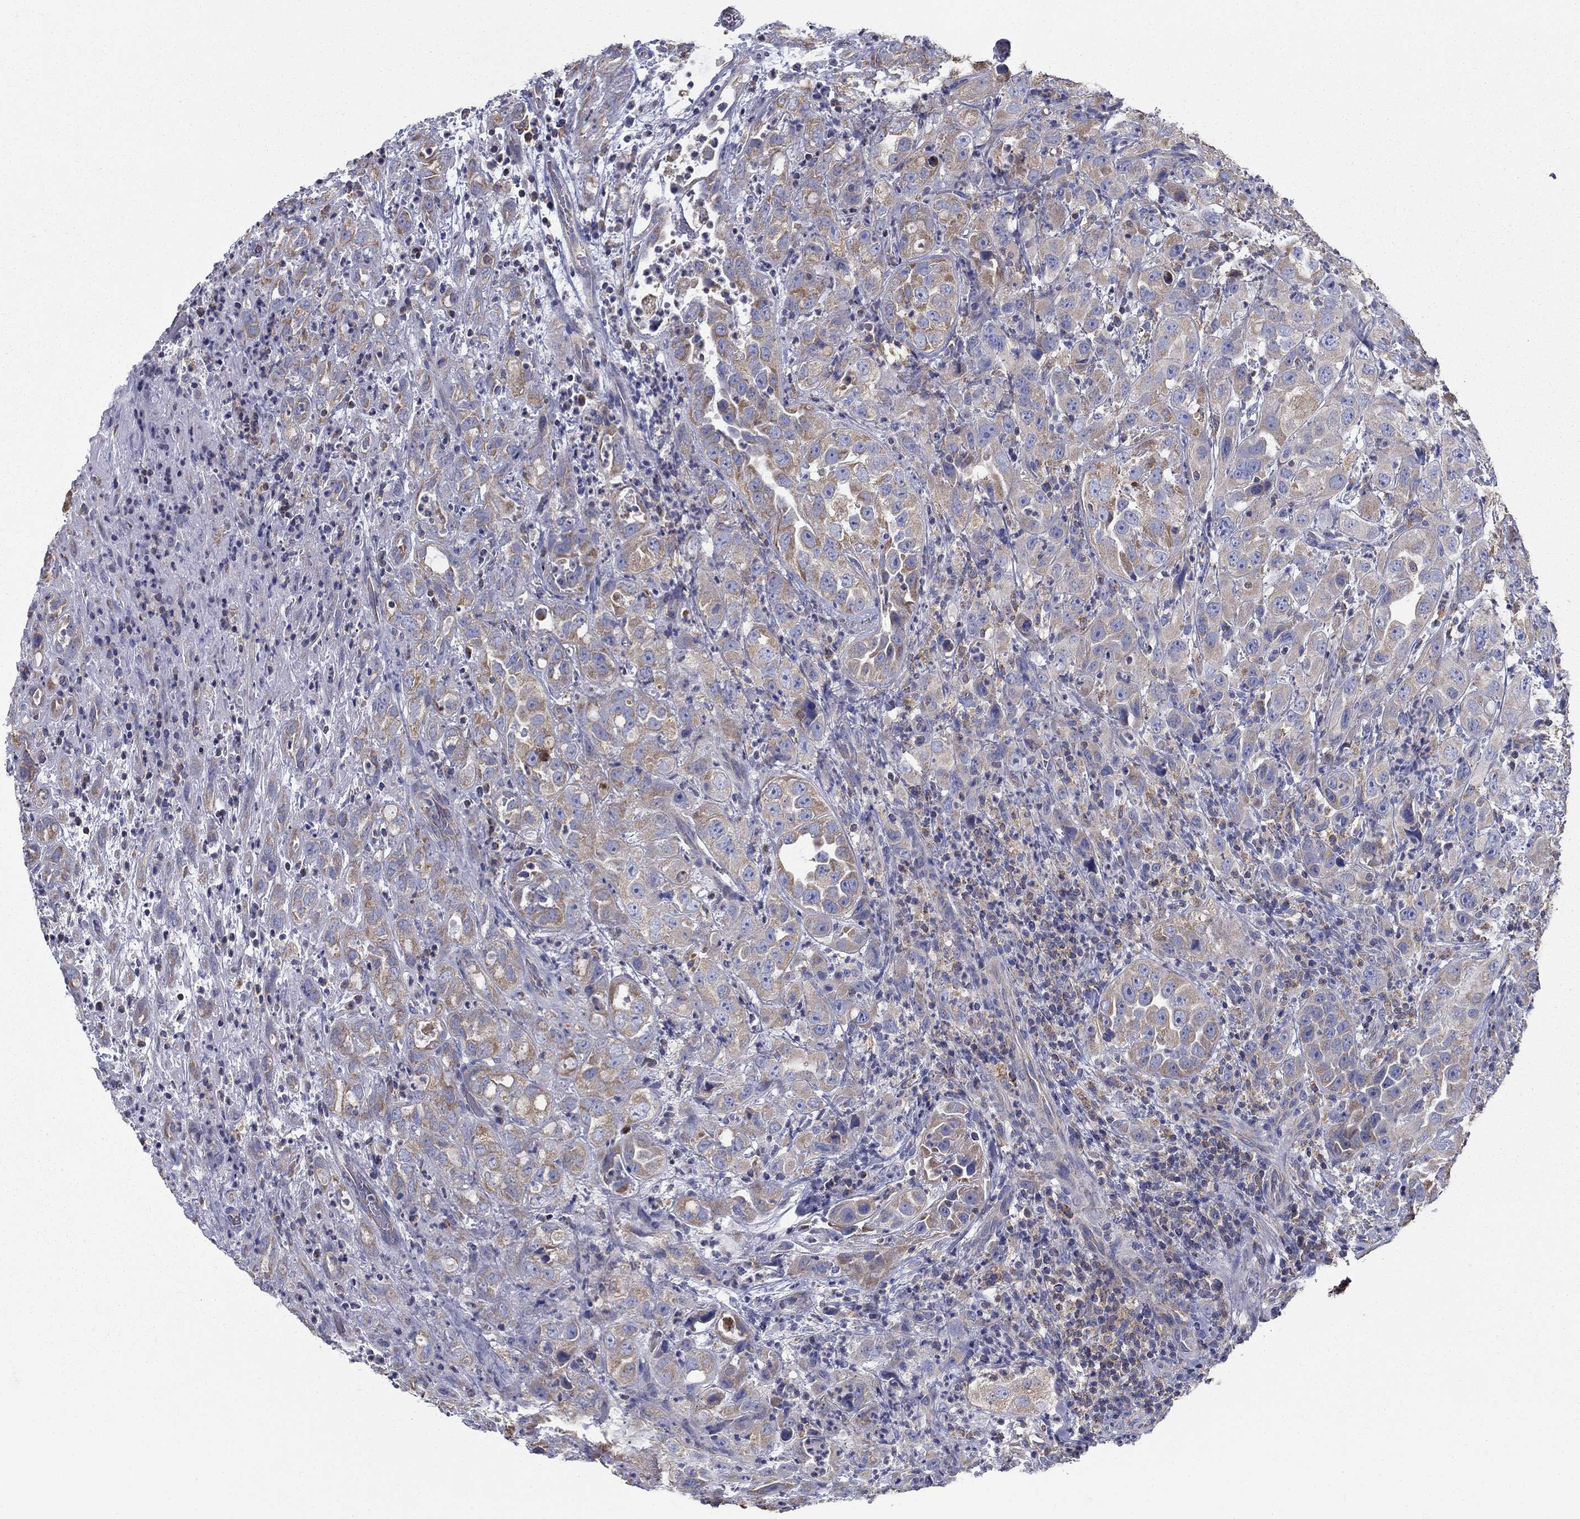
{"staining": {"intensity": "moderate", "quantity": "25%-75%", "location": "cytoplasmic/membranous"}, "tissue": "urothelial cancer", "cell_type": "Tumor cells", "image_type": "cancer", "snomed": [{"axis": "morphology", "description": "Urothelial carcinoma, High grade"}, {"axis": "topography", "description": "Urinary bladder"}], "caption": "Immunohistochemical staining of urothelial cancer displays medium levels of moderate cytoplasmic/membranous protein staining in approximately 25%-75% of tumor cells. The staining was performed using DAB, with brown indicating positive protein expression. Nuclei are stained blue with hematoxylin.", "gene": "NME5", "patient": {"sex": "female", "age": 41}}